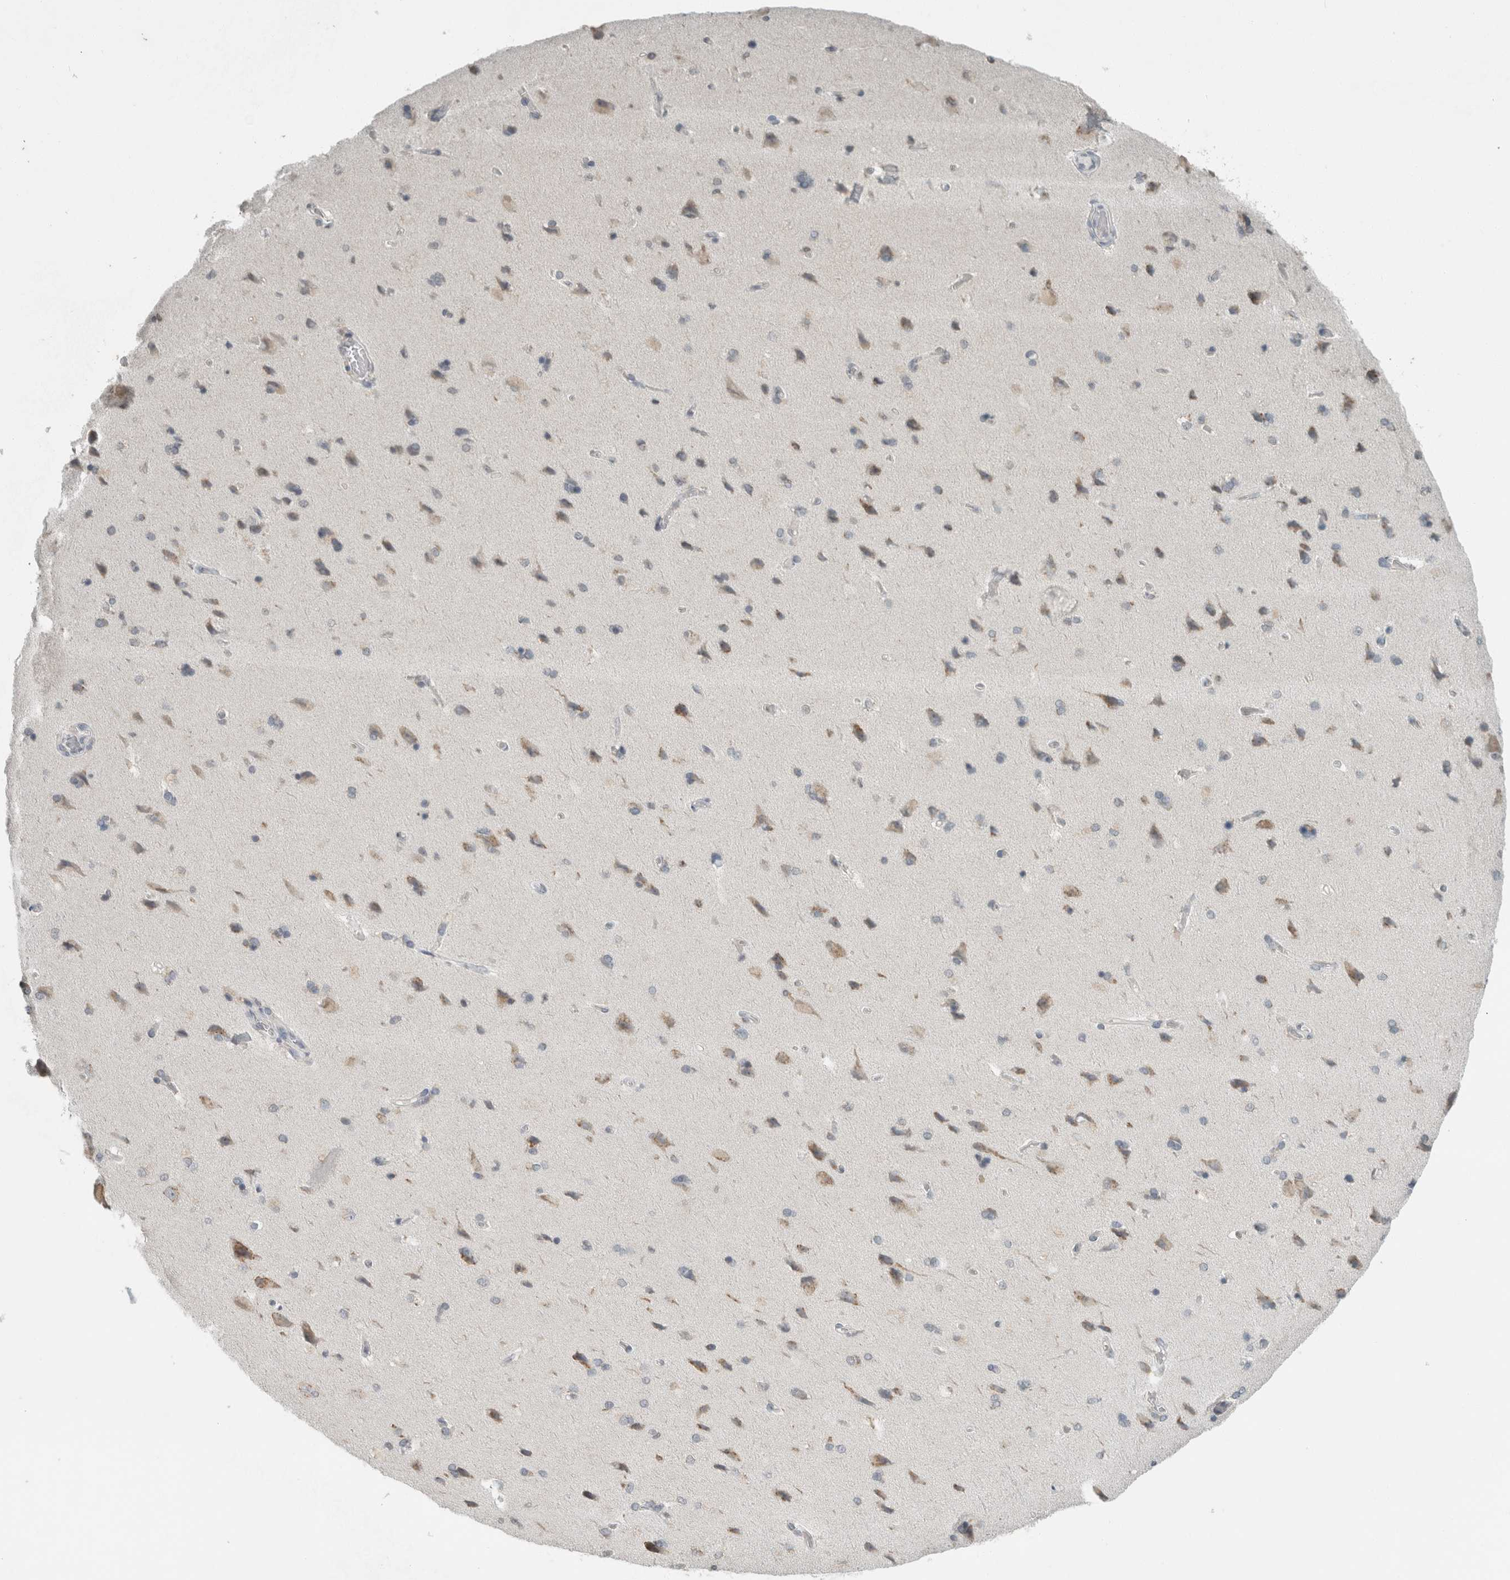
{"staining": {"intensity": "negative", "quantity": "none", "location": "none"}, "tissue": "cerebral cortex", "cell_type": "Endothelial cells", "image_type": "normal", "snomed": [{"axis": "morphology", "description": "Normal tissue, NOS"}, {"axis": "topography", "description": "Cerebral cortex"}], "caption": "The immunohistochemistry image has no significant expression in endothelial cells of cerebral cortex.", "gene": "TRIT1", "patient": {"sex": "male", "age": 62}}